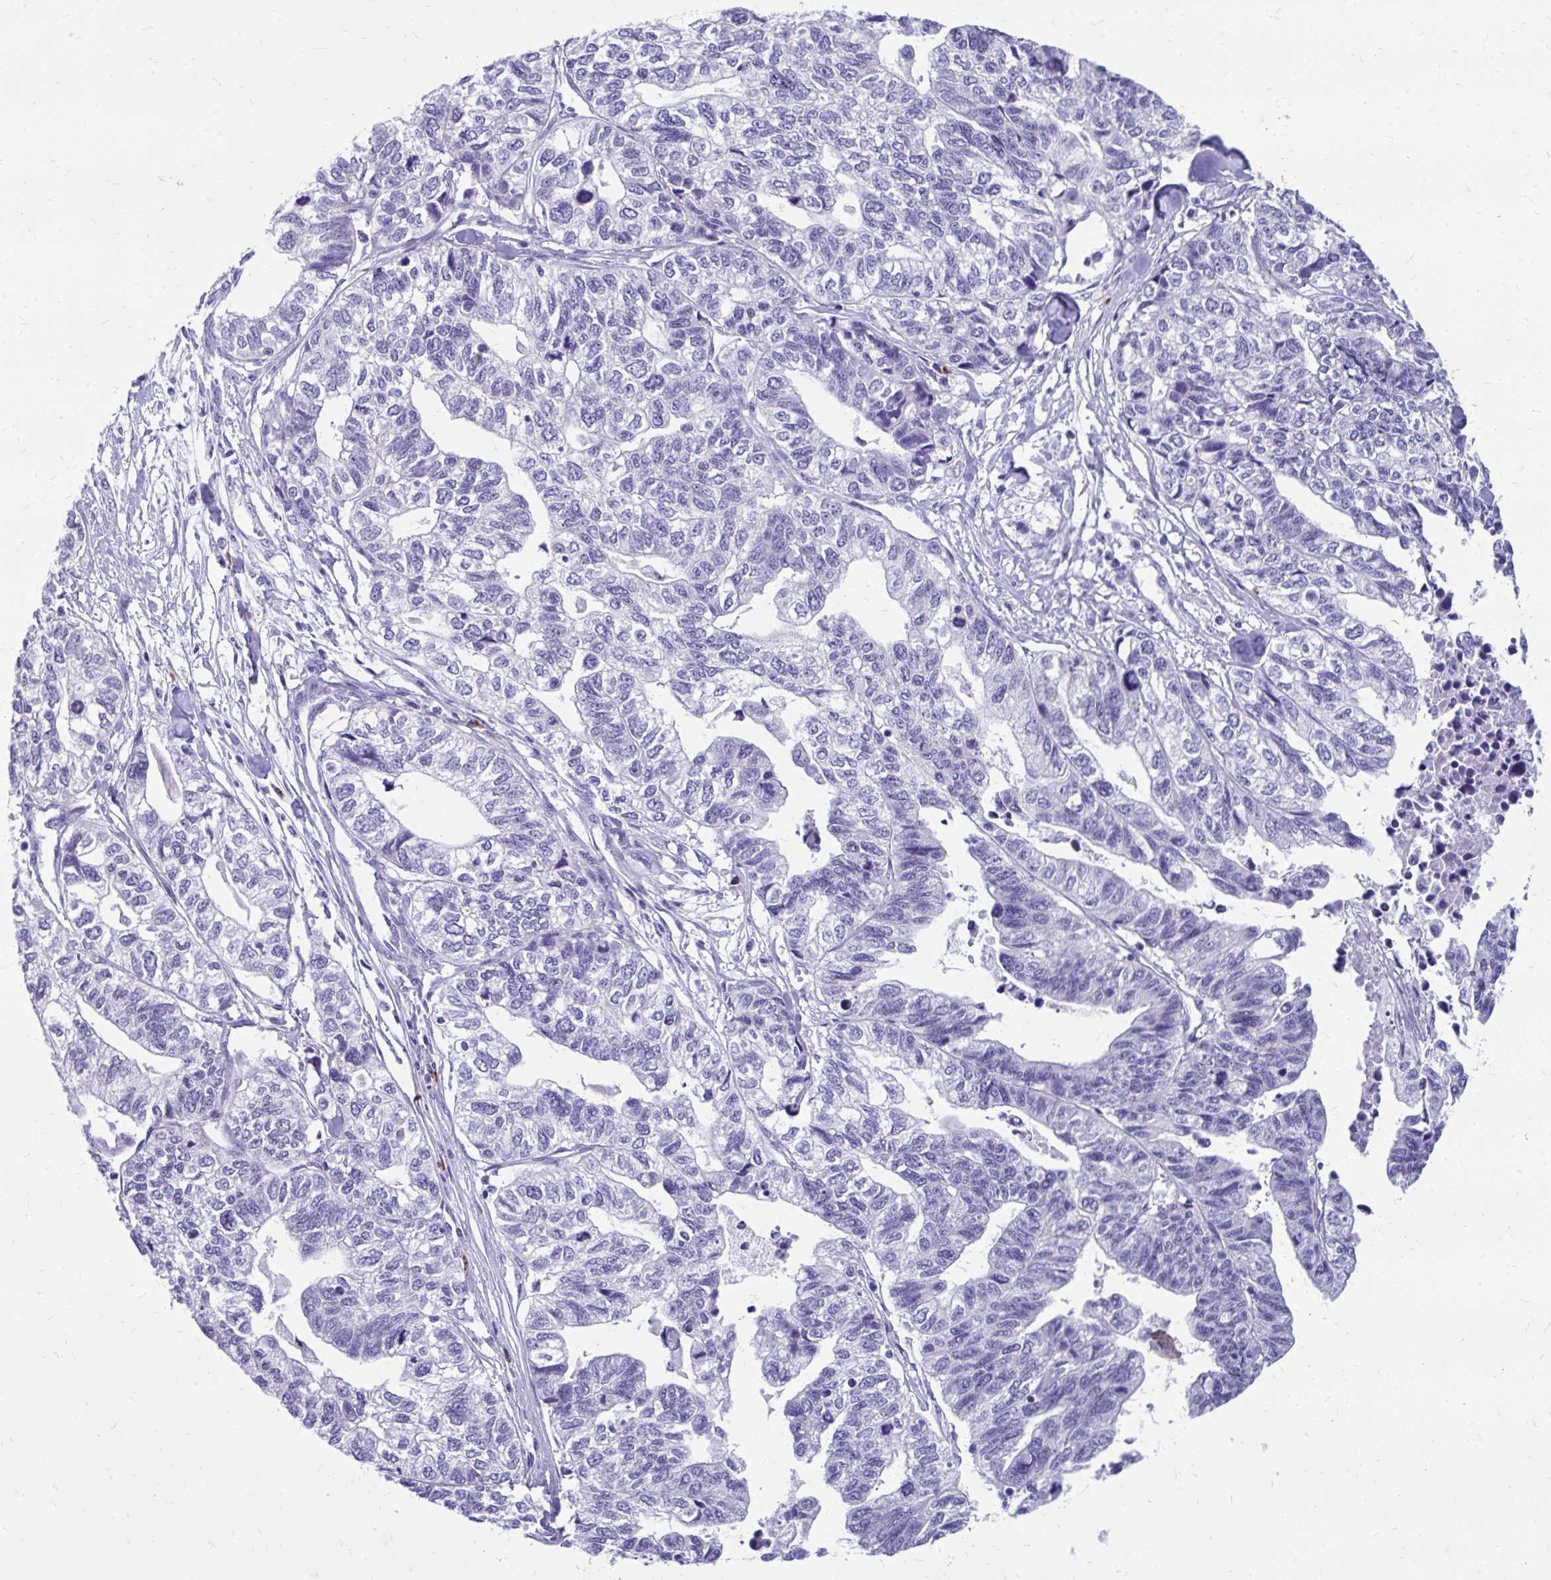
{"staining": {"intensity": "negative", "quantity": "none", "location": "none"}, "tissue": "stomach cancer", "cell_type": "Tumor cells", "image_type": "cancer", "snomed": [{"axis": "morphology", "description": "Adenocarcinoma, NOS"}, {"axis": "topography", "description": "Stomach, upper"}], "caption": "Stomach adenocarcinoma stained for a protein using immunohistochemistry shows no positivity tumor cells.", "gene": "SATL1", "patient": {"sex": "female", "age": 67}}